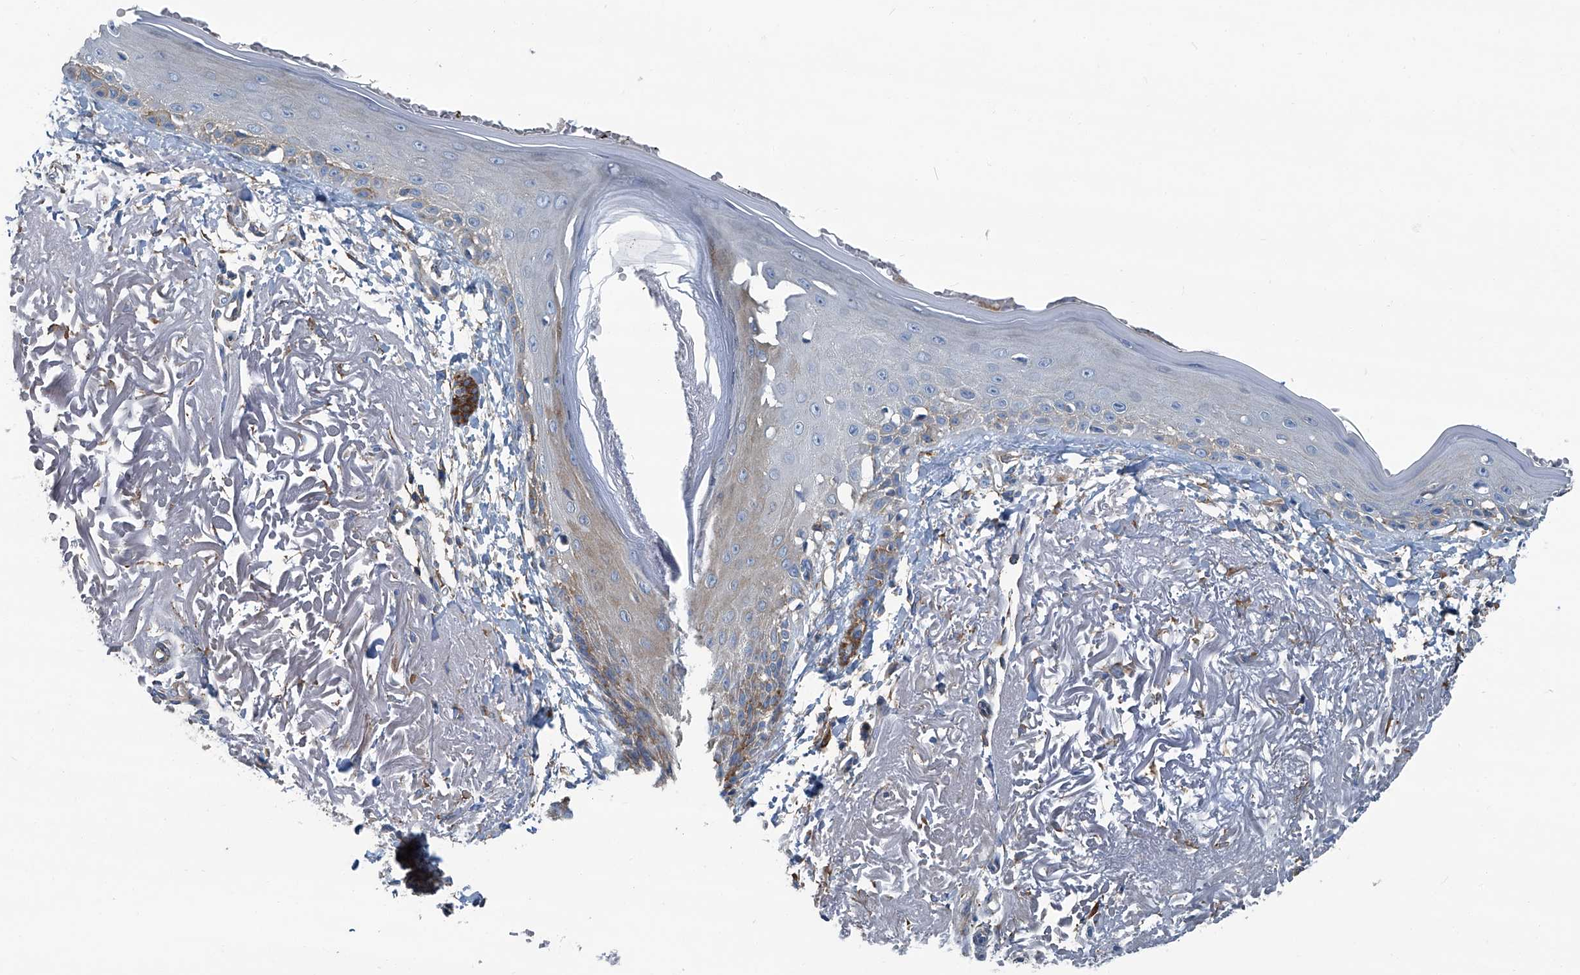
{"staining": {"intensity": "negative", "quantity": "none", "location": "none"}, "tissue": "skin", "cell_type": "Fibroblasts", "image_type": "normal", "snomed": [{"axis": "morphology", "description": "Normal tissue, NOS"}, {"axis": "topography", "description": "Skin"}, {"axis": "topography", "description": "Skeletal muscle"}], "caption": "Photomicrograph shows no significant protein staining in fibroblasts of unremarkable skin.", "gene": "SEPTIN7", "patient": {"sex": "male", "age": 83}}